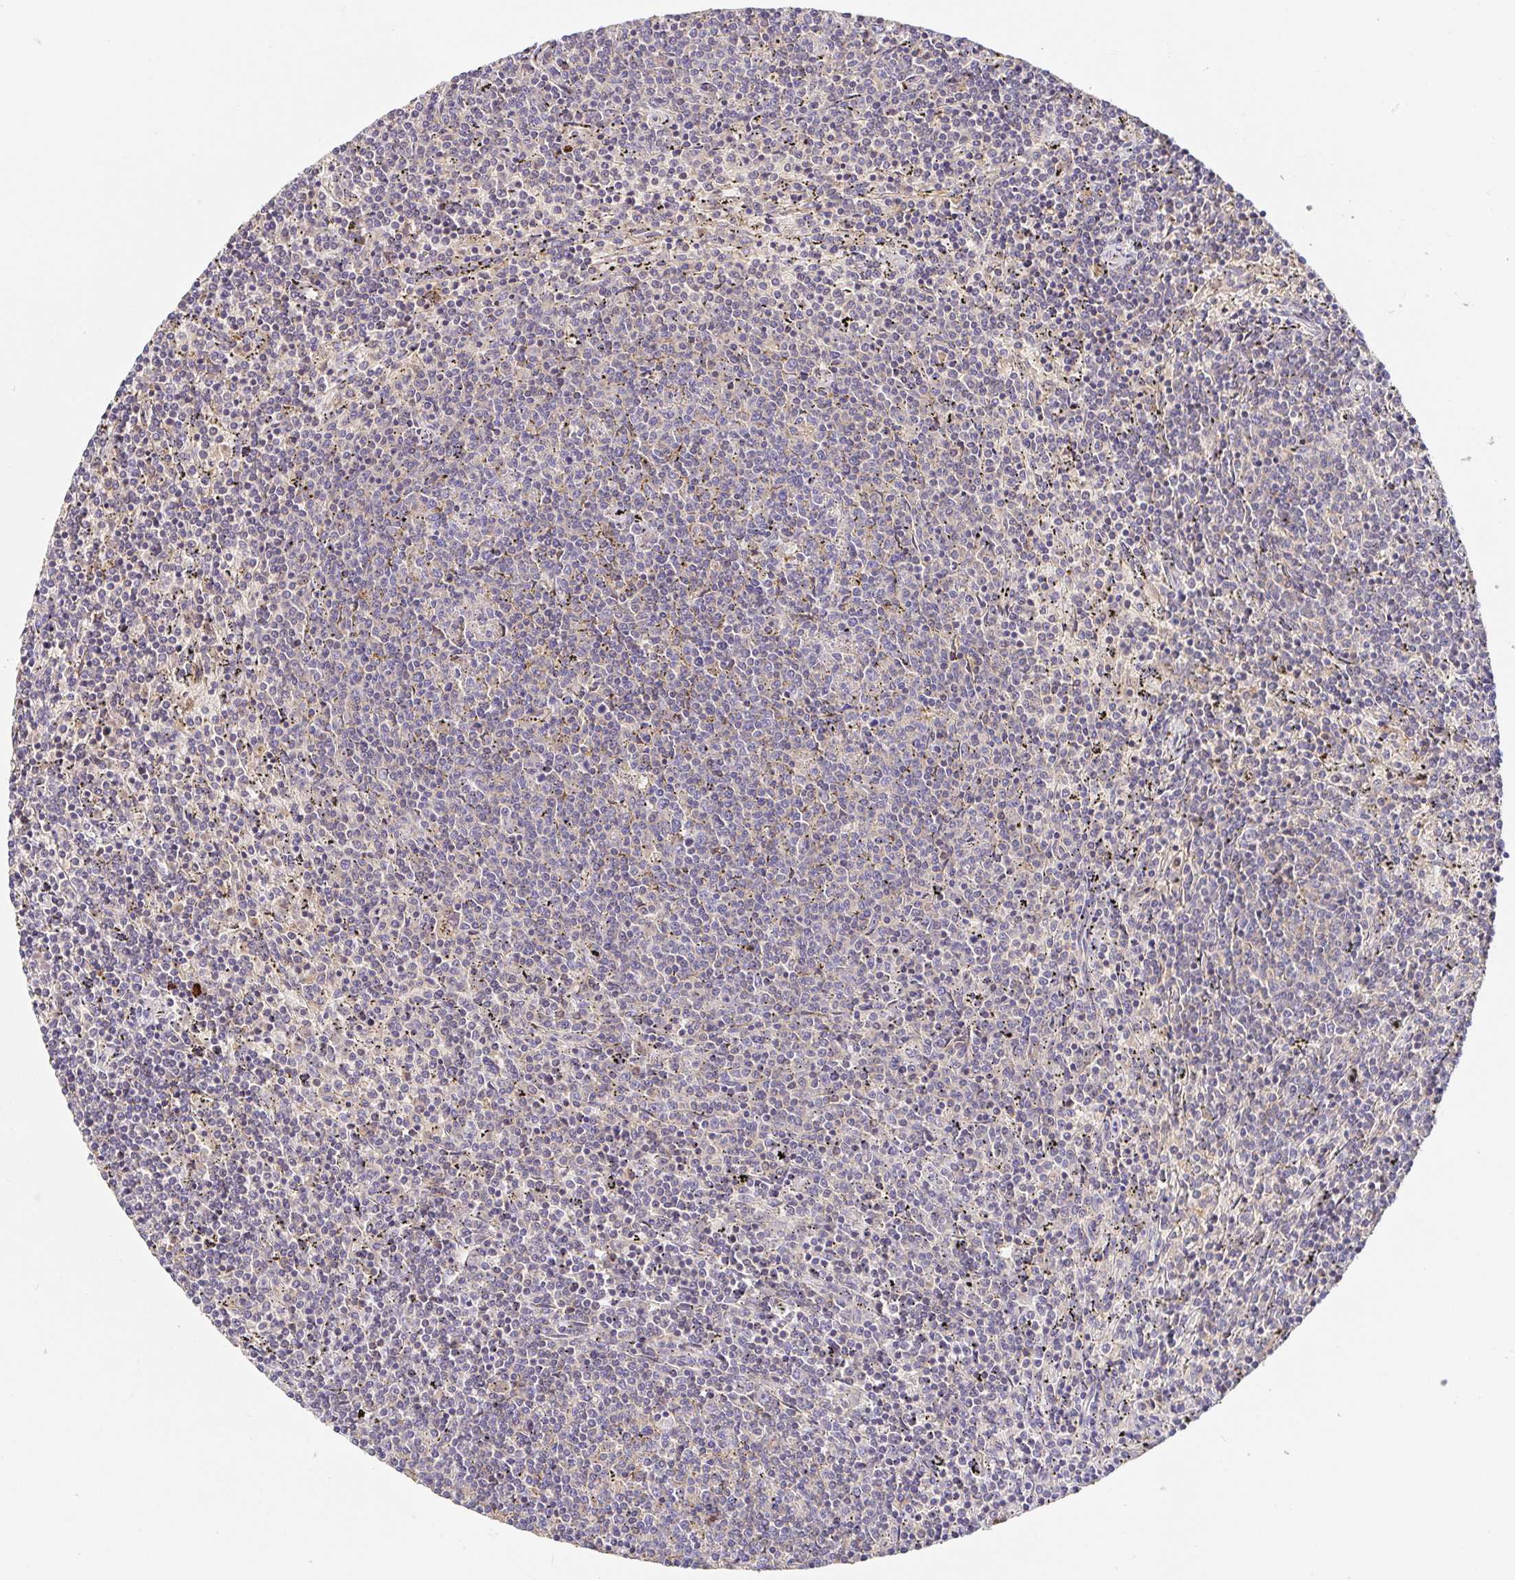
{"staining": {"intensity": "negative", "quantity": "none", "location": "none"}, "tissue": "lymphoma", "cell_type": "Tumor cells", "image_type": "cancer", "snomed": [{"axis": "morphology", "description": "Malignant lymphoma, non-Hodgkin's type, Low grade"}, {"axis": "topography", "description": "Spleen"}], "caption": "DAB immunohistochemical staining of low-grade malignant lymphoma, non-Hodgkin's type demonstrates no significant staining in tumor cells.", "gene": "HAGH", "patient": {"sex": "female", "age": 50}}